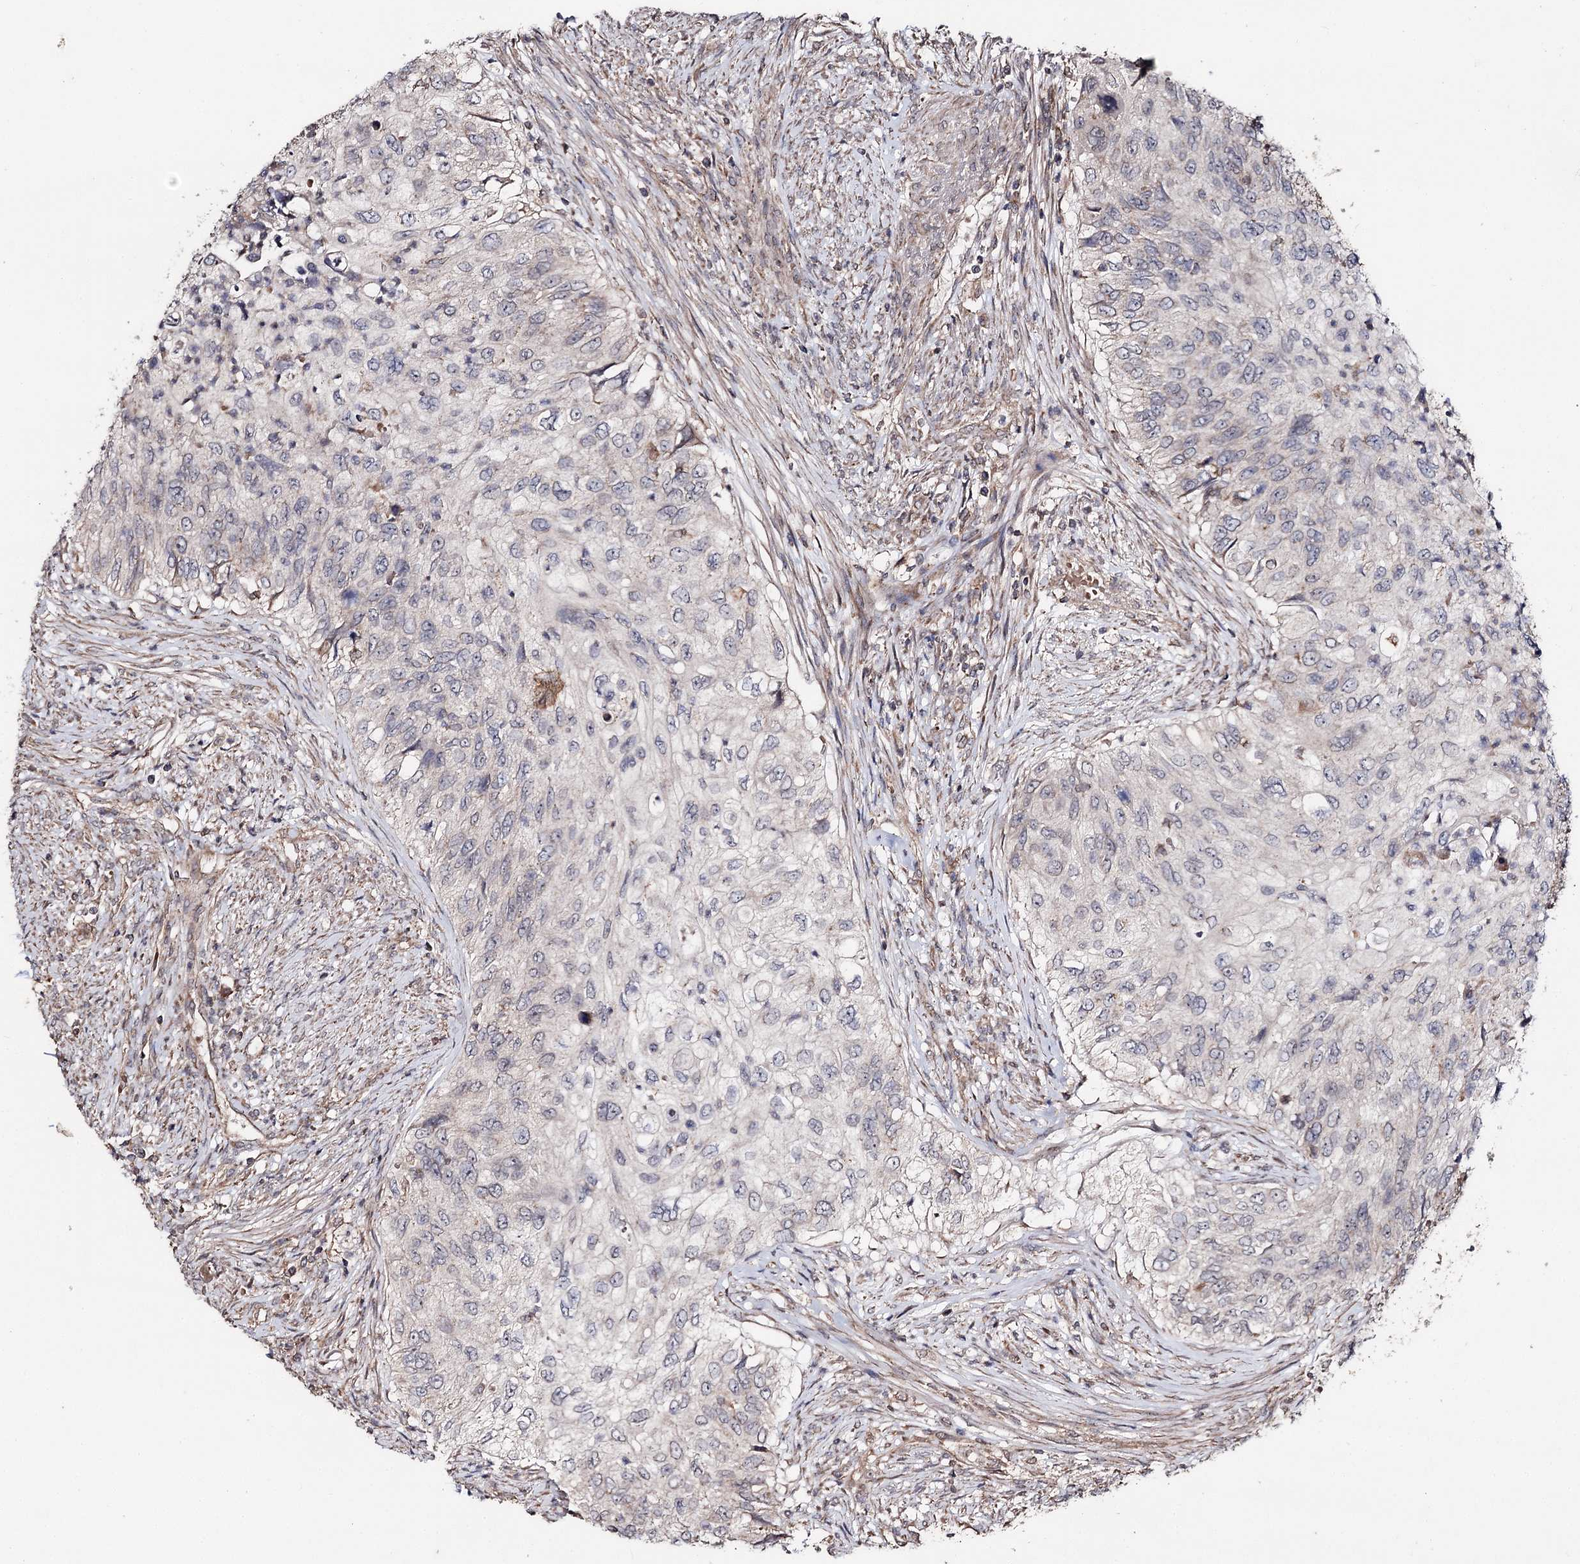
{"staining": {"intensity": "negative", "quantity": "none", "location": "none"}, "tissue": "urothelial cancer", "cell_type": "Tumor cells", "image_type": "cancer", "snomed": [{"axis": "morphology", "description": "Urothelial carcinoma, High grade"}, {"axis": "topography", "description": "Urinary bladder"}], "caption": "High power microscopy image of an immunohistochemistry histopathology image of high-grade urothelial carcinoma, revealing no significant positivity in tumor cells.", "gene": "MINDY3", "patient": {"sex": "female", "age": 60}}